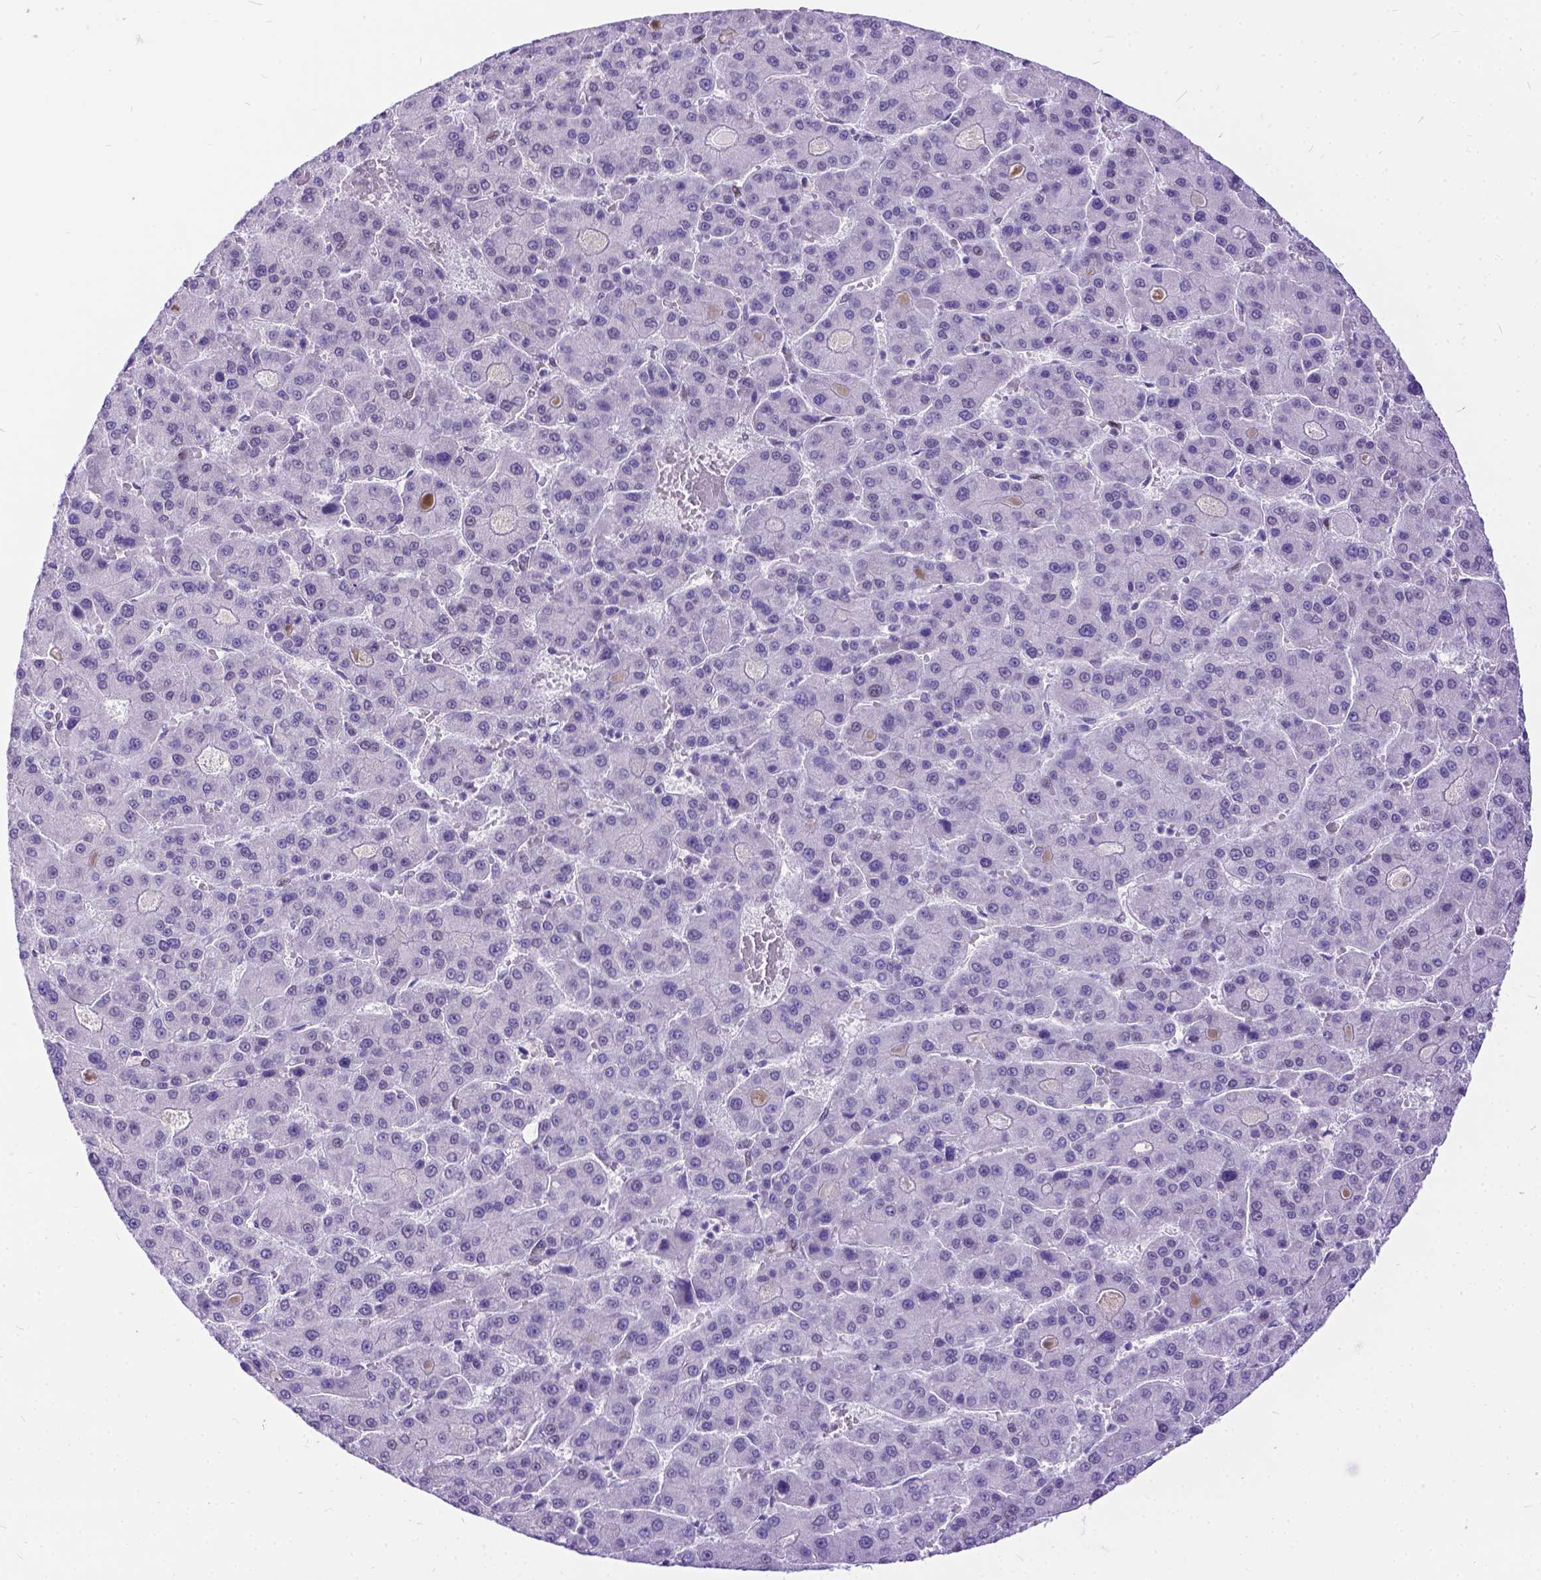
{"staining": {"intensity": "negative", "quantity": "none", "location": "none"}, "tissue": "liver cancer", "cell_type": "Tumor cells", "image_type": "cancer", "snomed": [{"axis": "morphology", "description": "Carcinoma, Hepatocellular, NOS"}, {"axis": "topography", "description": "Liver"}], "caption": "This is an immunohistochemistry (IHC) micrograph of hepatocellular carcinoma (liver). There is no expression in tumor cells.", "gene": "FAM124B", "patient": {"sex": "male", "age": 70}}